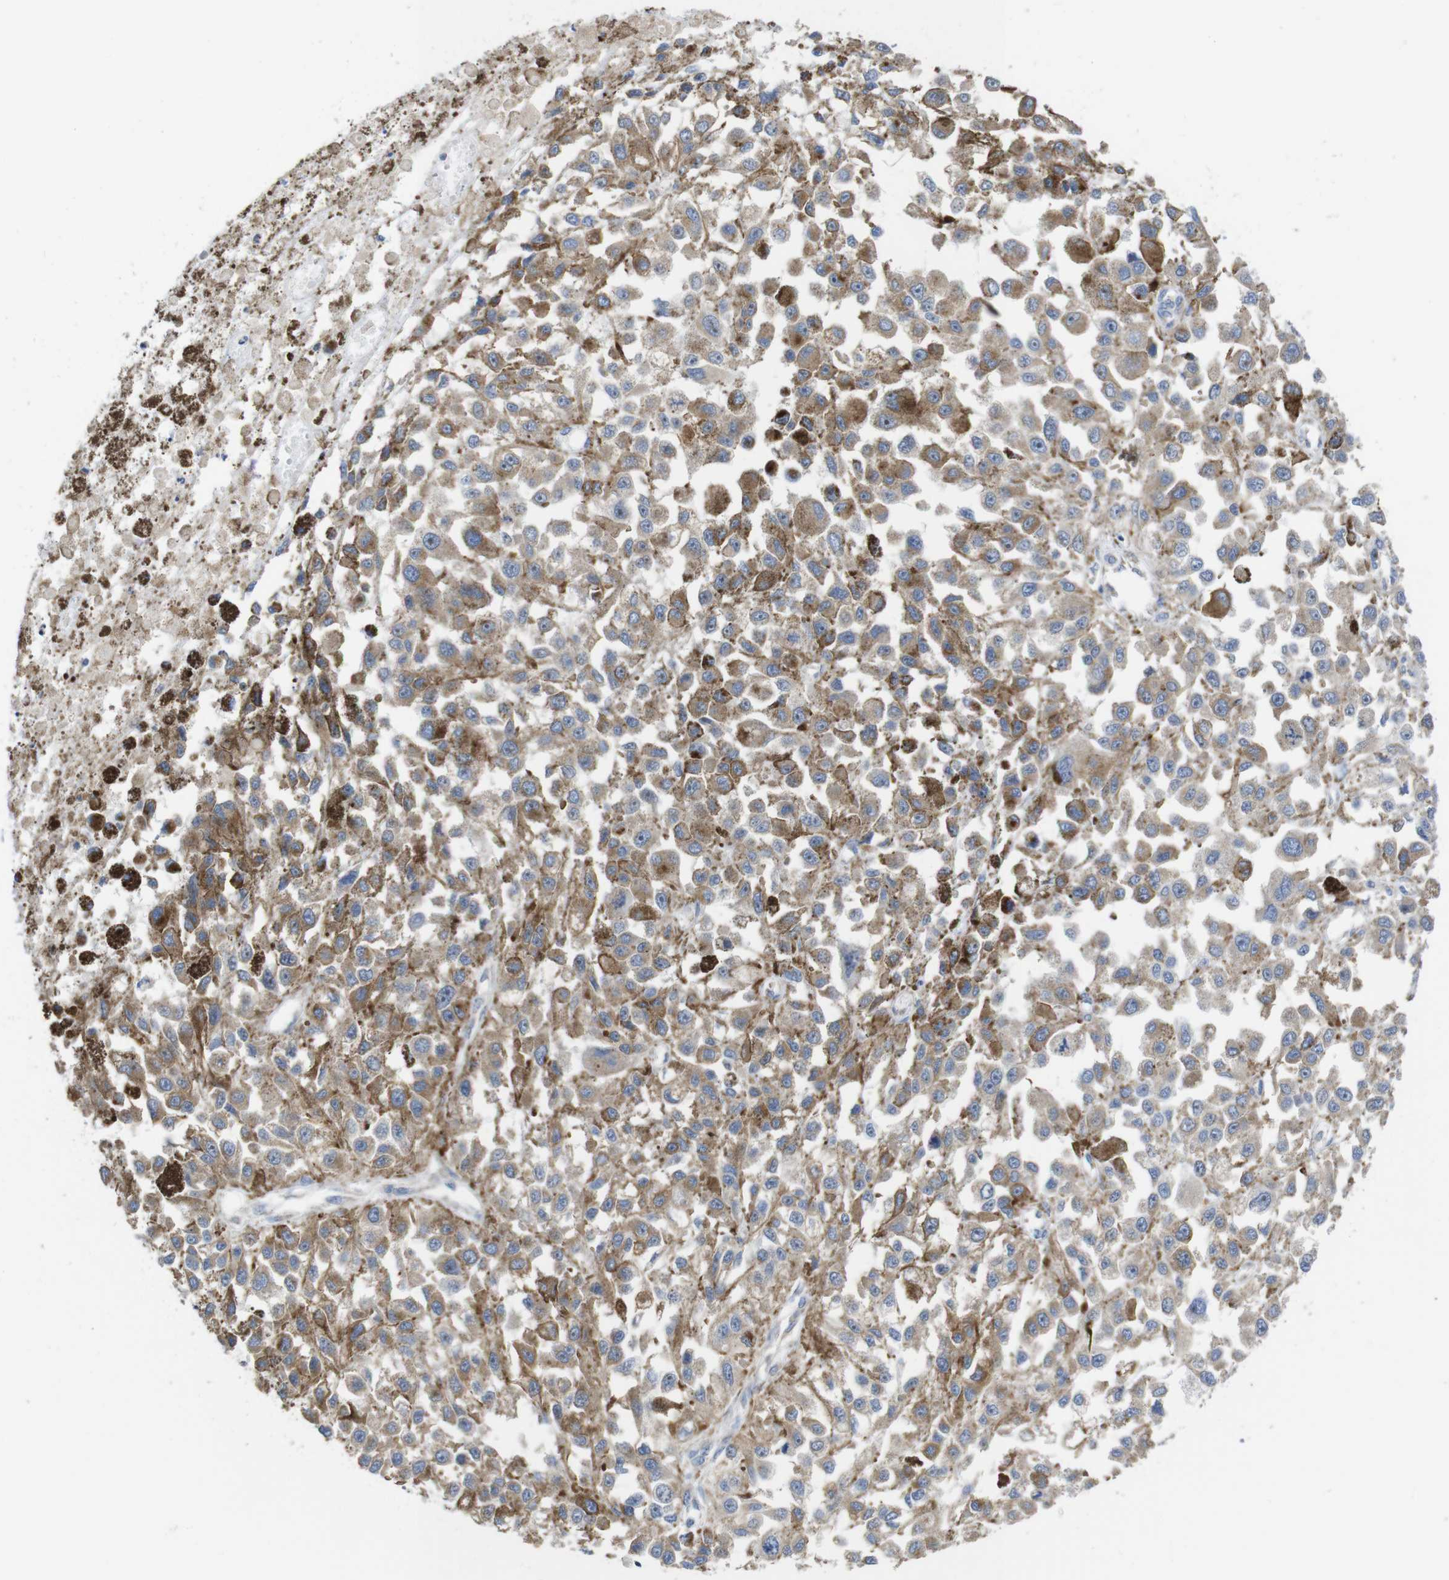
{"staining": {"intensity": "weak", "quantity": ">75%", "location": "cytoplasmic/membranous"}, "tissue": "melanoma", "cell_type": "Tumor cells", "image_type": "cancer", "snomed": [{"axis": "morphology", "description": "Malignant melanoma, Metastatic site"}, {"axis": "topography", "description": "Lymph node"}], "caption": "This image demonstrates immunohistochemistry staining of human melanoma, with low weak cytoplasmic/membranous positivity in approximately >75% of tumor cells.", "gene": "TMEM192", "patient": {"sex": "male", "age": 59}}